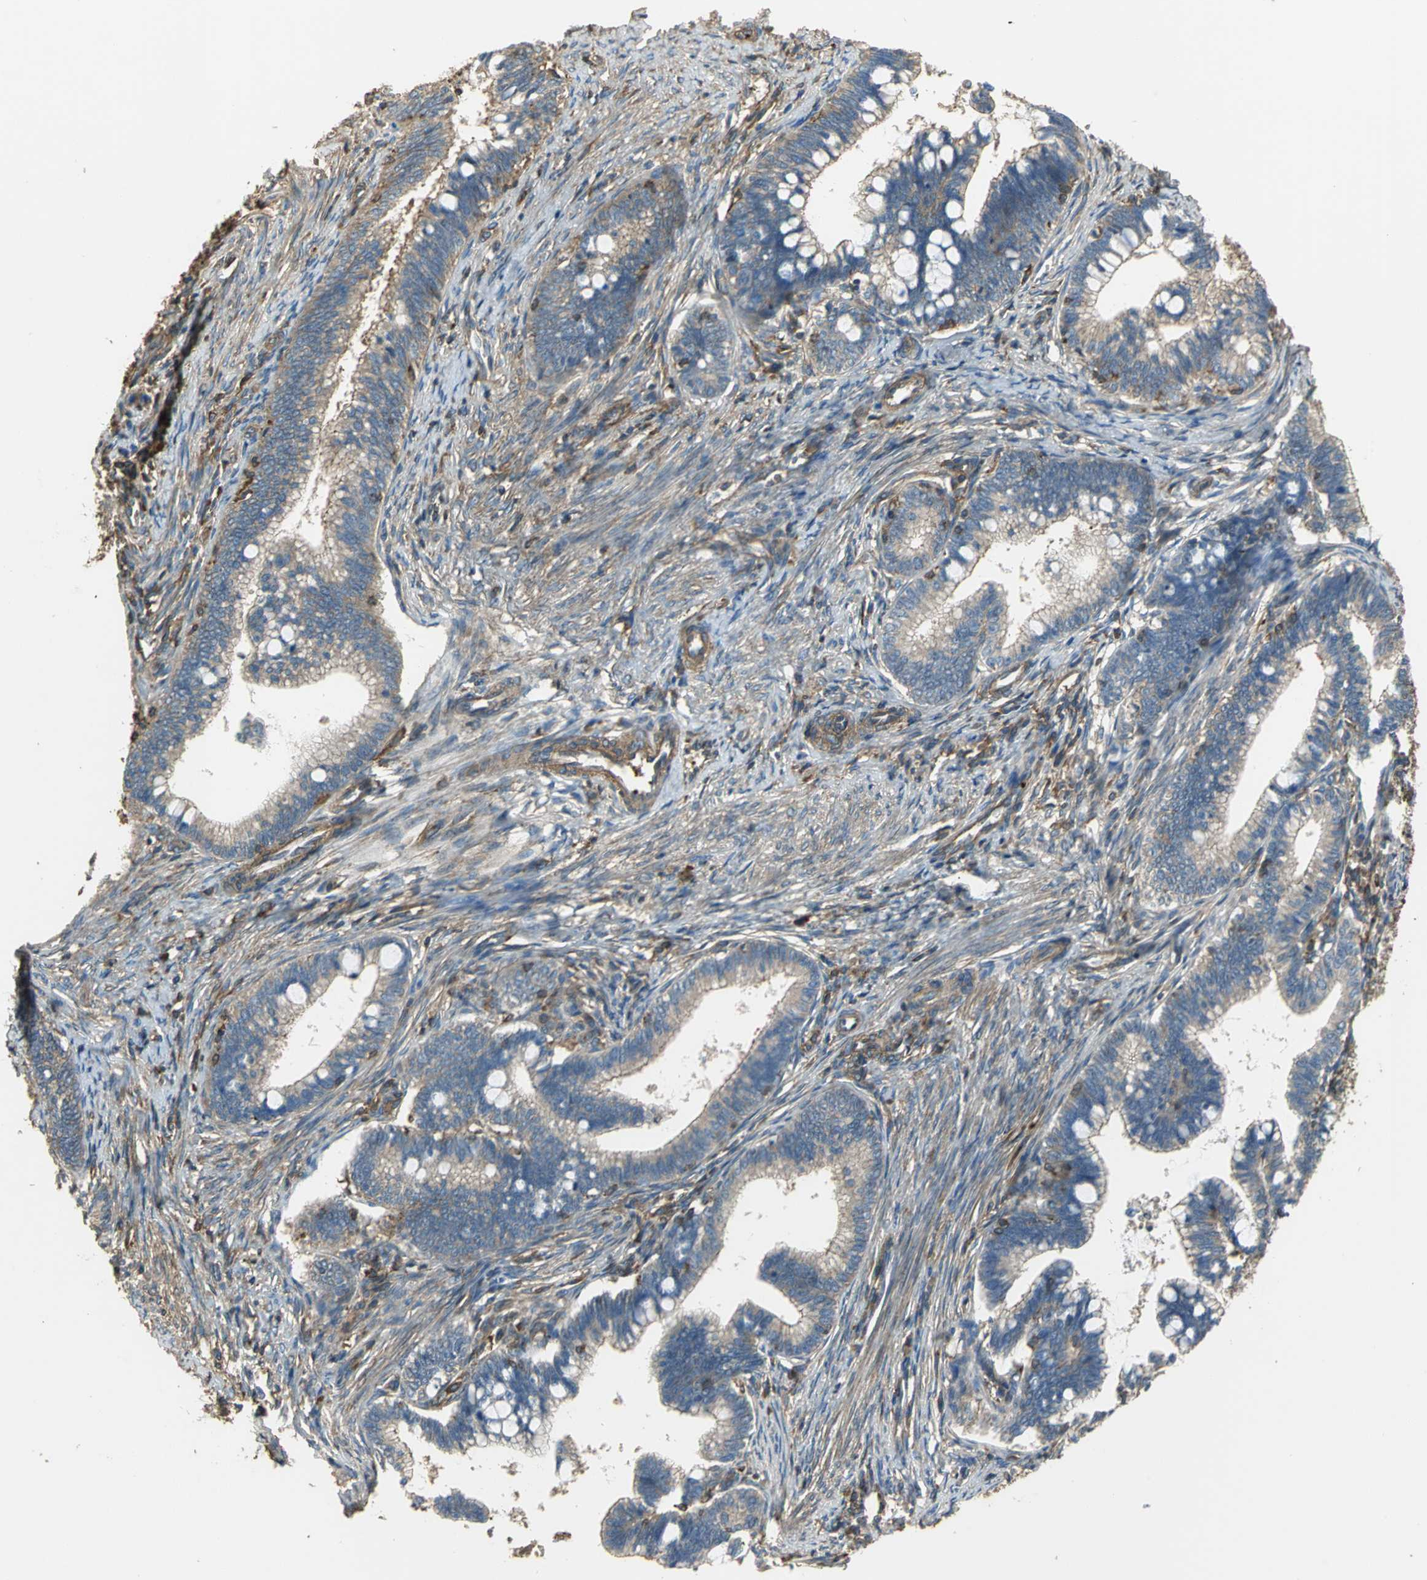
{"staining": {"intensity": "weak", "quantity": "25%-75%", "location": "cytoplasmic/membranous"}, "tissue": "cervical cancer", "cell_type": "Tumor cells", "image_type": "cancer", "snomed": [{"axis": "morphology", "description": "Adenocarcinoma, NOS"}, {"axis": "topography", "description": "Cervix"}], "caption": "Immunohistochemistry image of human cervical cancer (adenocarcinoma) stained for a protein (brown), which shows low levels of weak cytoplasmic/membranous positivity in approximately 25%-75% of tumor cells.", "gene": "TLN1", "patient": {"sex": "female", "age": 36}}